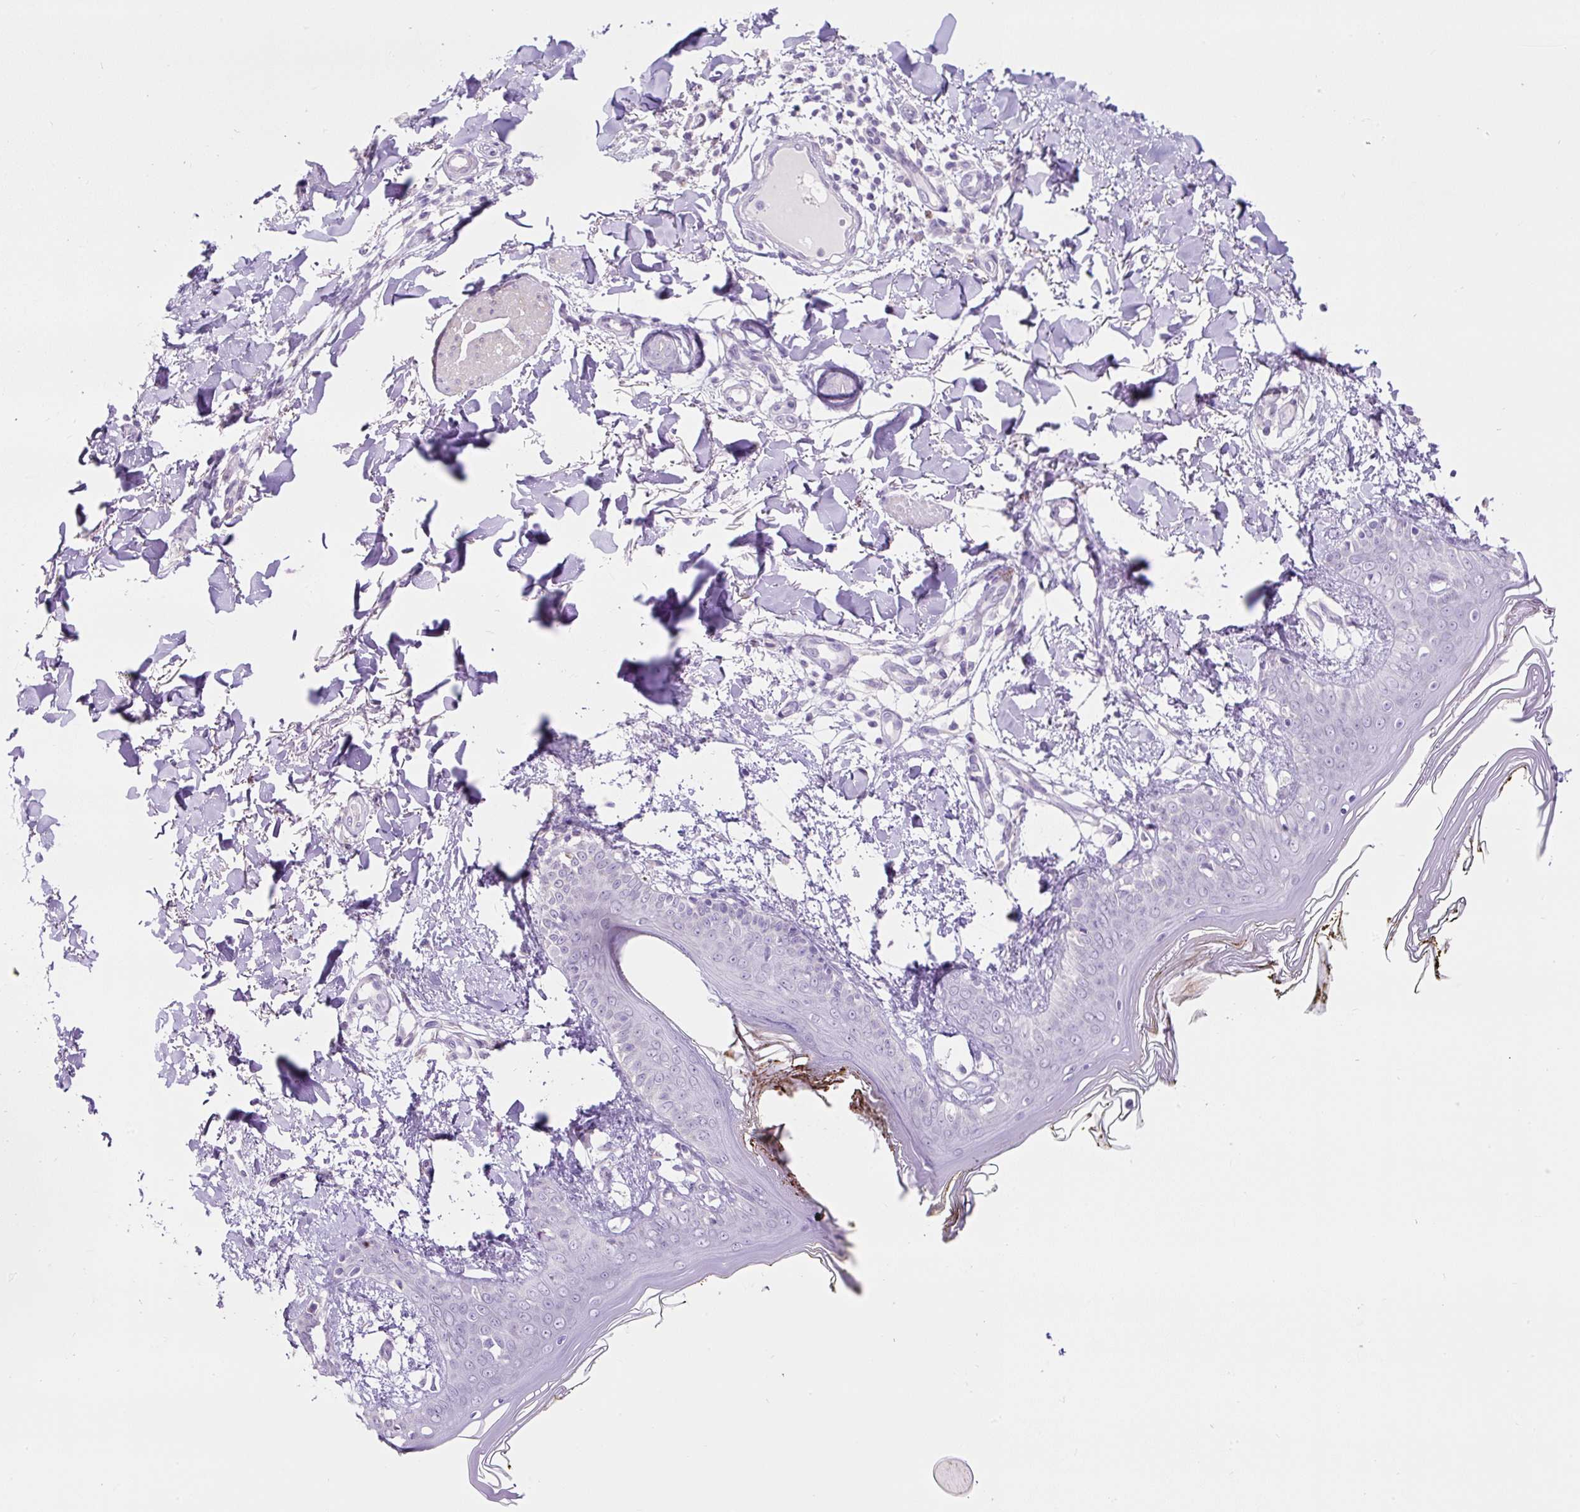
{"staining": {"intensity": "negative", "quantity": "none", "location": "none"}, "tissue": "skin", "cell_type": "Fibroblasts", "image_type": "normal", "snomed": [{"axis": "morphology", "description": "Normal tissue, NOS"}, {"axis": "topography", "description": "Skin"}], "caption": "Protein analysis of normal skin displays no significant expression in fibroblasts.", "gene": "OGDHL", "patient": {"sex": "female", "age": 34}}